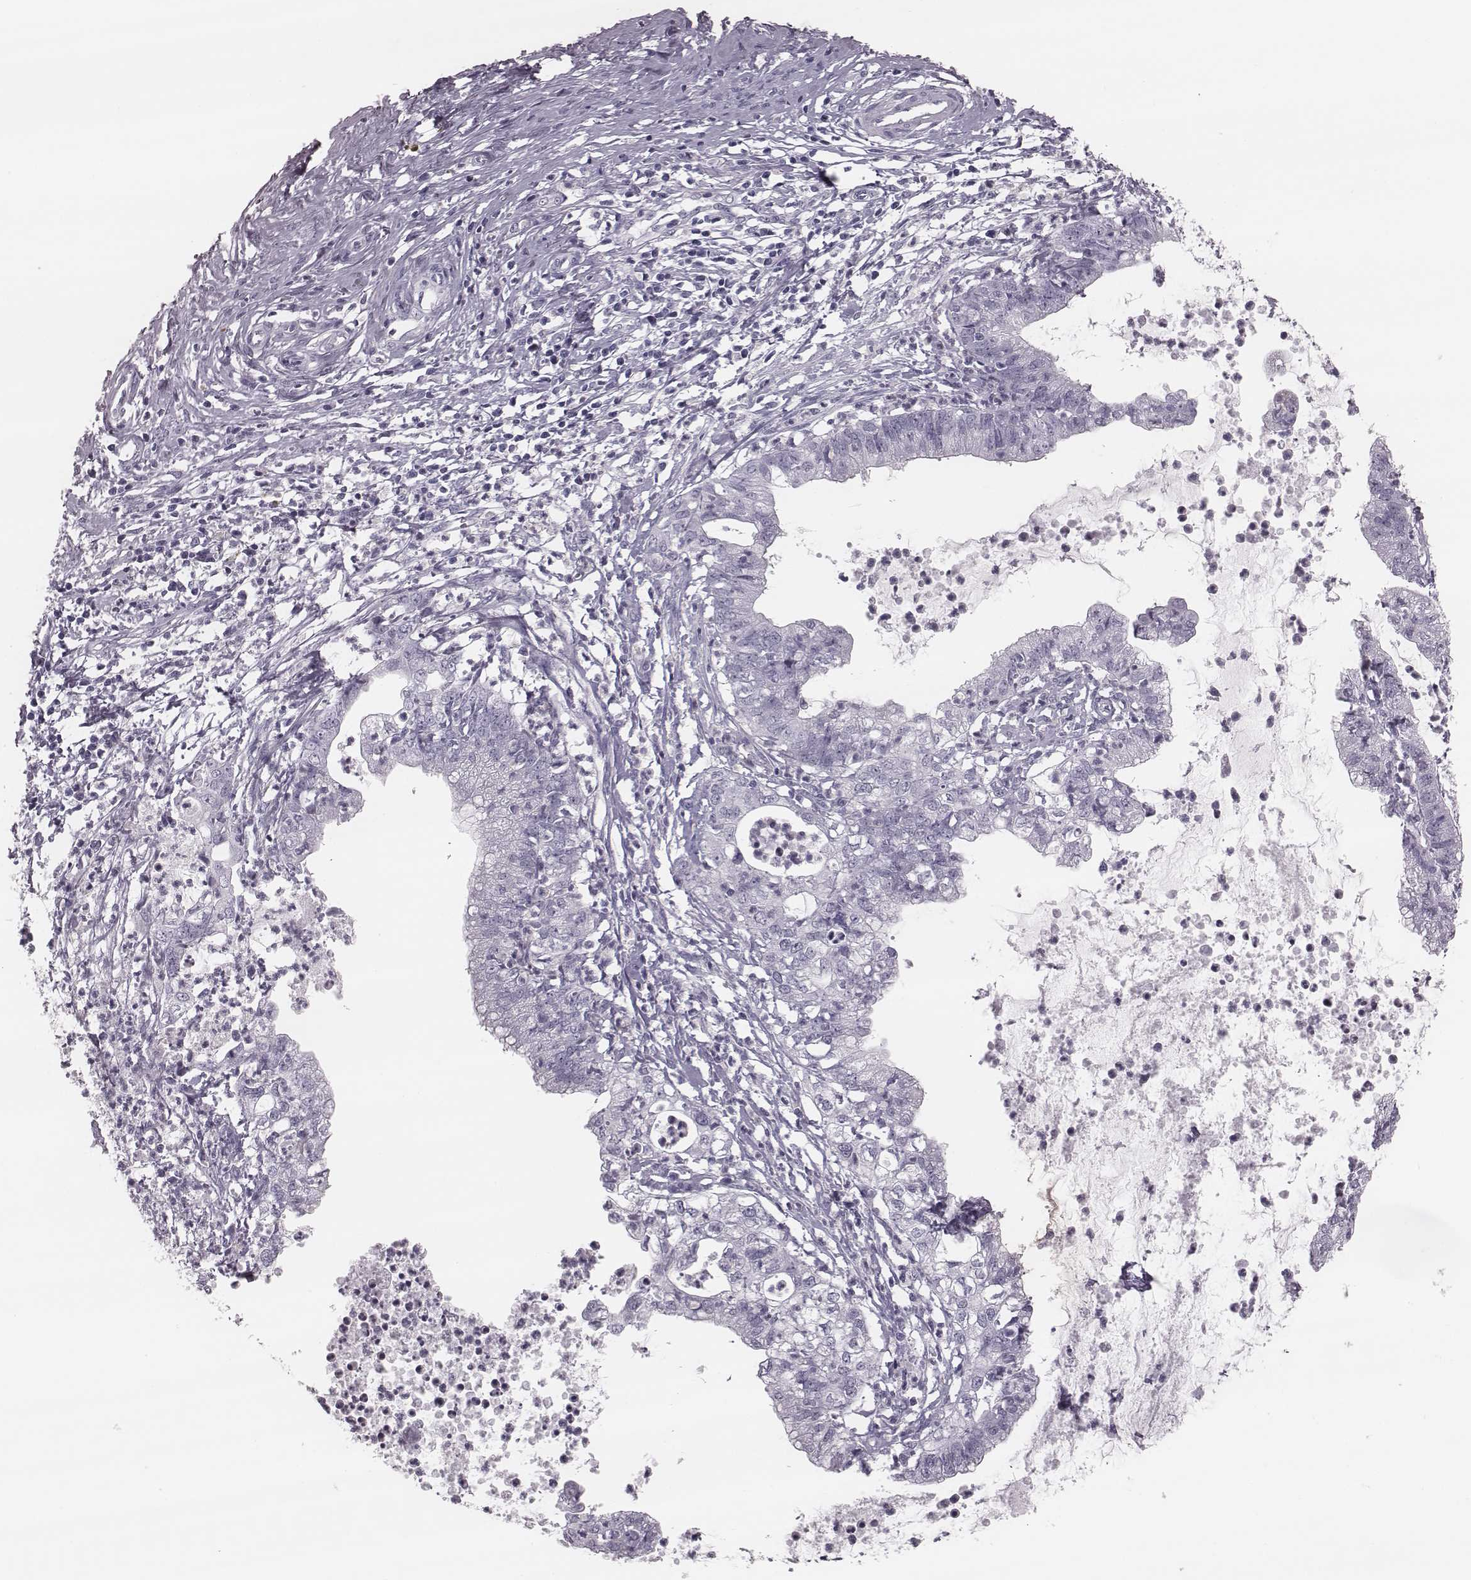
{"staining": {"intensity": "negative", "quantity": "none", "location": "none"}, "tissue": "cervical cancer", "cell_type": "Tumor cells", "image_type": "cancer", "snomed": [{"axis": "morphology", "description": "Normal tissue, NOS"}, {"axis": "morphology", "description": "Adenocarcinoma, NOS"}, {"axis": "topography", "description": "Cervix"}], "caption": "Histopathology image shows no significant protein expression in tumor cells of cervical cancer (adenocarcinoma).", "gene": "KRT74", "patient": {"sex": "female", "age": 38}}